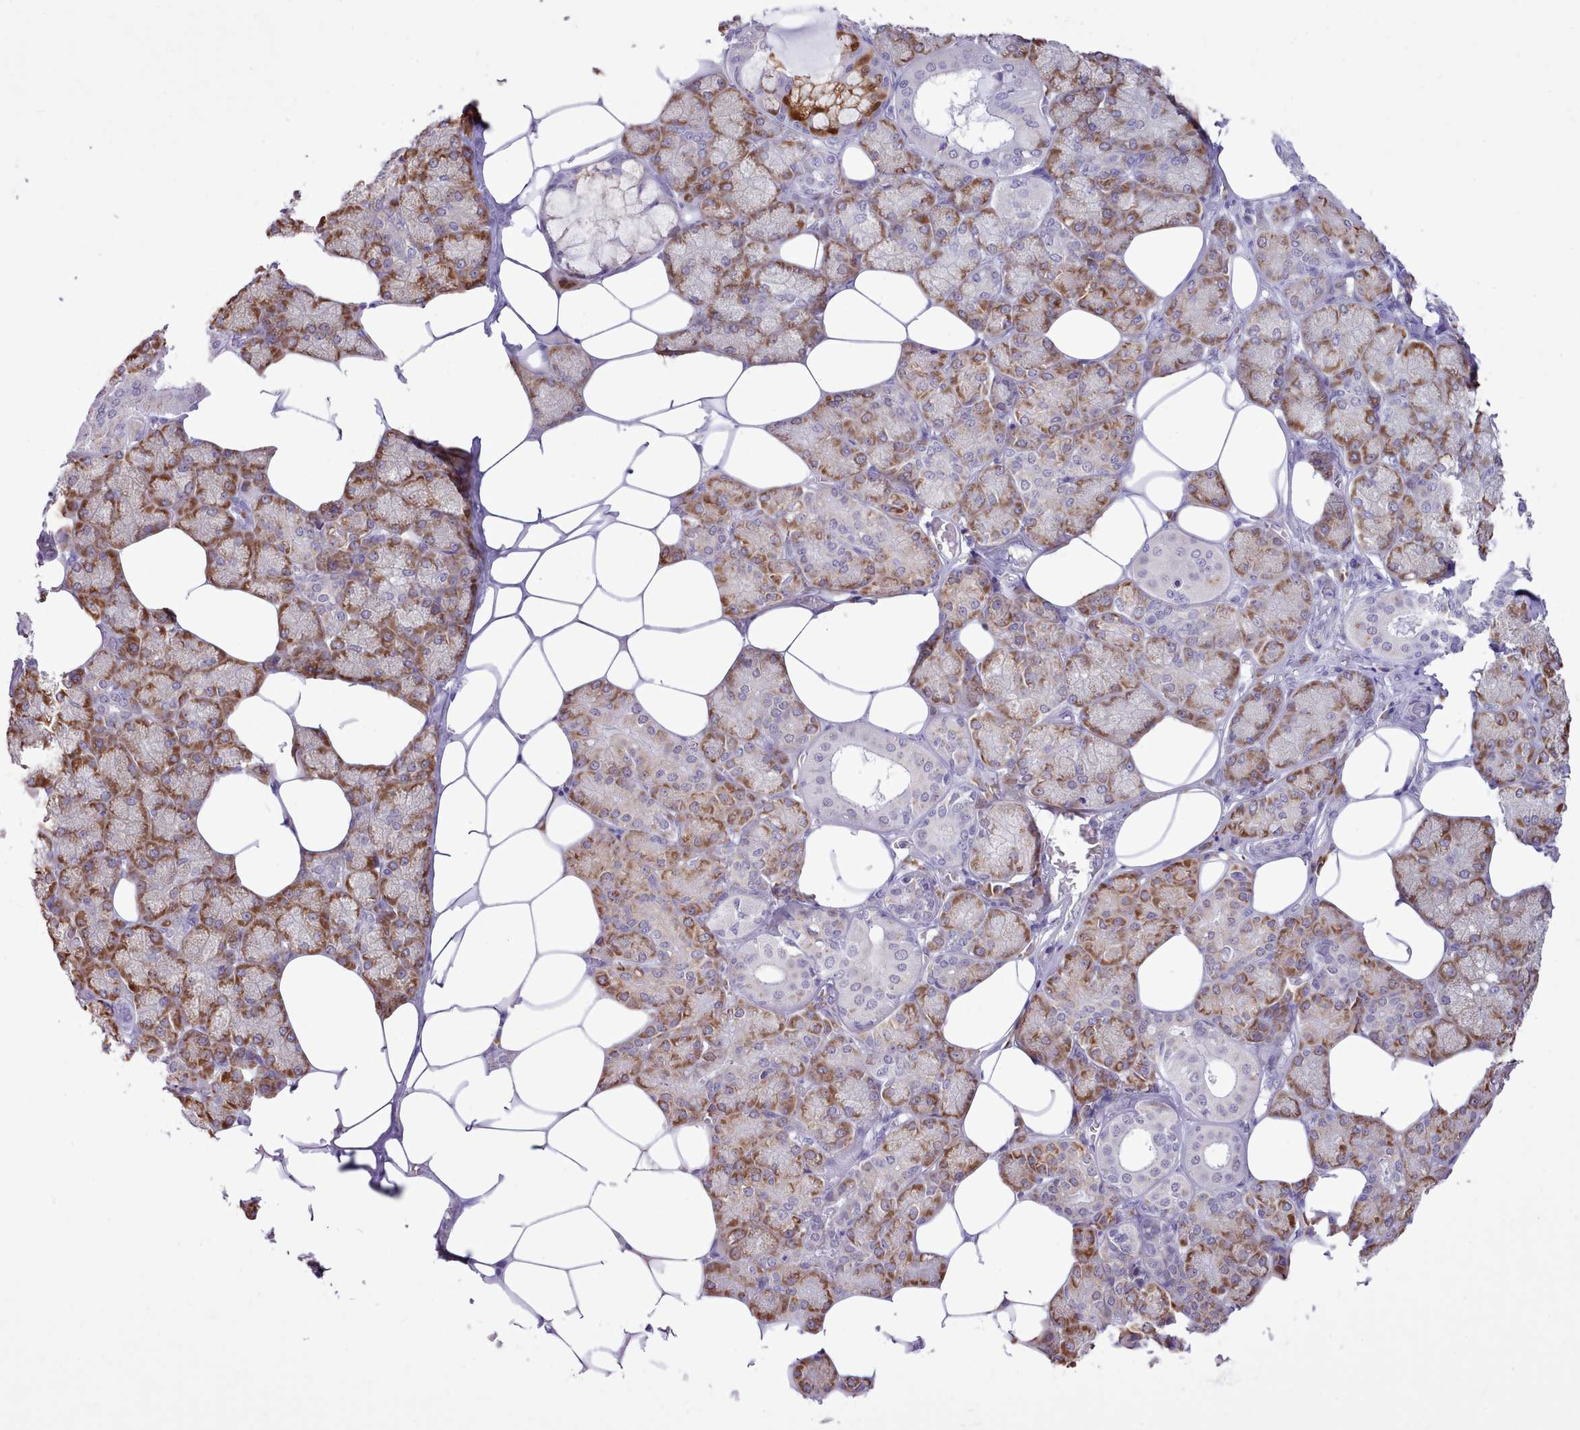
{"staining": {"intensity": "strong", "quantity": "25%-75%", "location": "cytoplasmic/membranous"}, "tissue": "salivary gland", "cell_type": "Glandular cells", "image_type": "normal", "snomed": [{"axis": "morphology", "description": "Normal tissue, NOS"}, {"axis": "topography", "description": "Salivary gland"}], "caption": "Protein expression by immunohistochemistry displays strong cytoplasmic/membranous staining in approximately 25%-75% of glandular cells in normal salivary gland.", "gene": "SEC61B", "patient": {"sex": "male", "age": 62}}